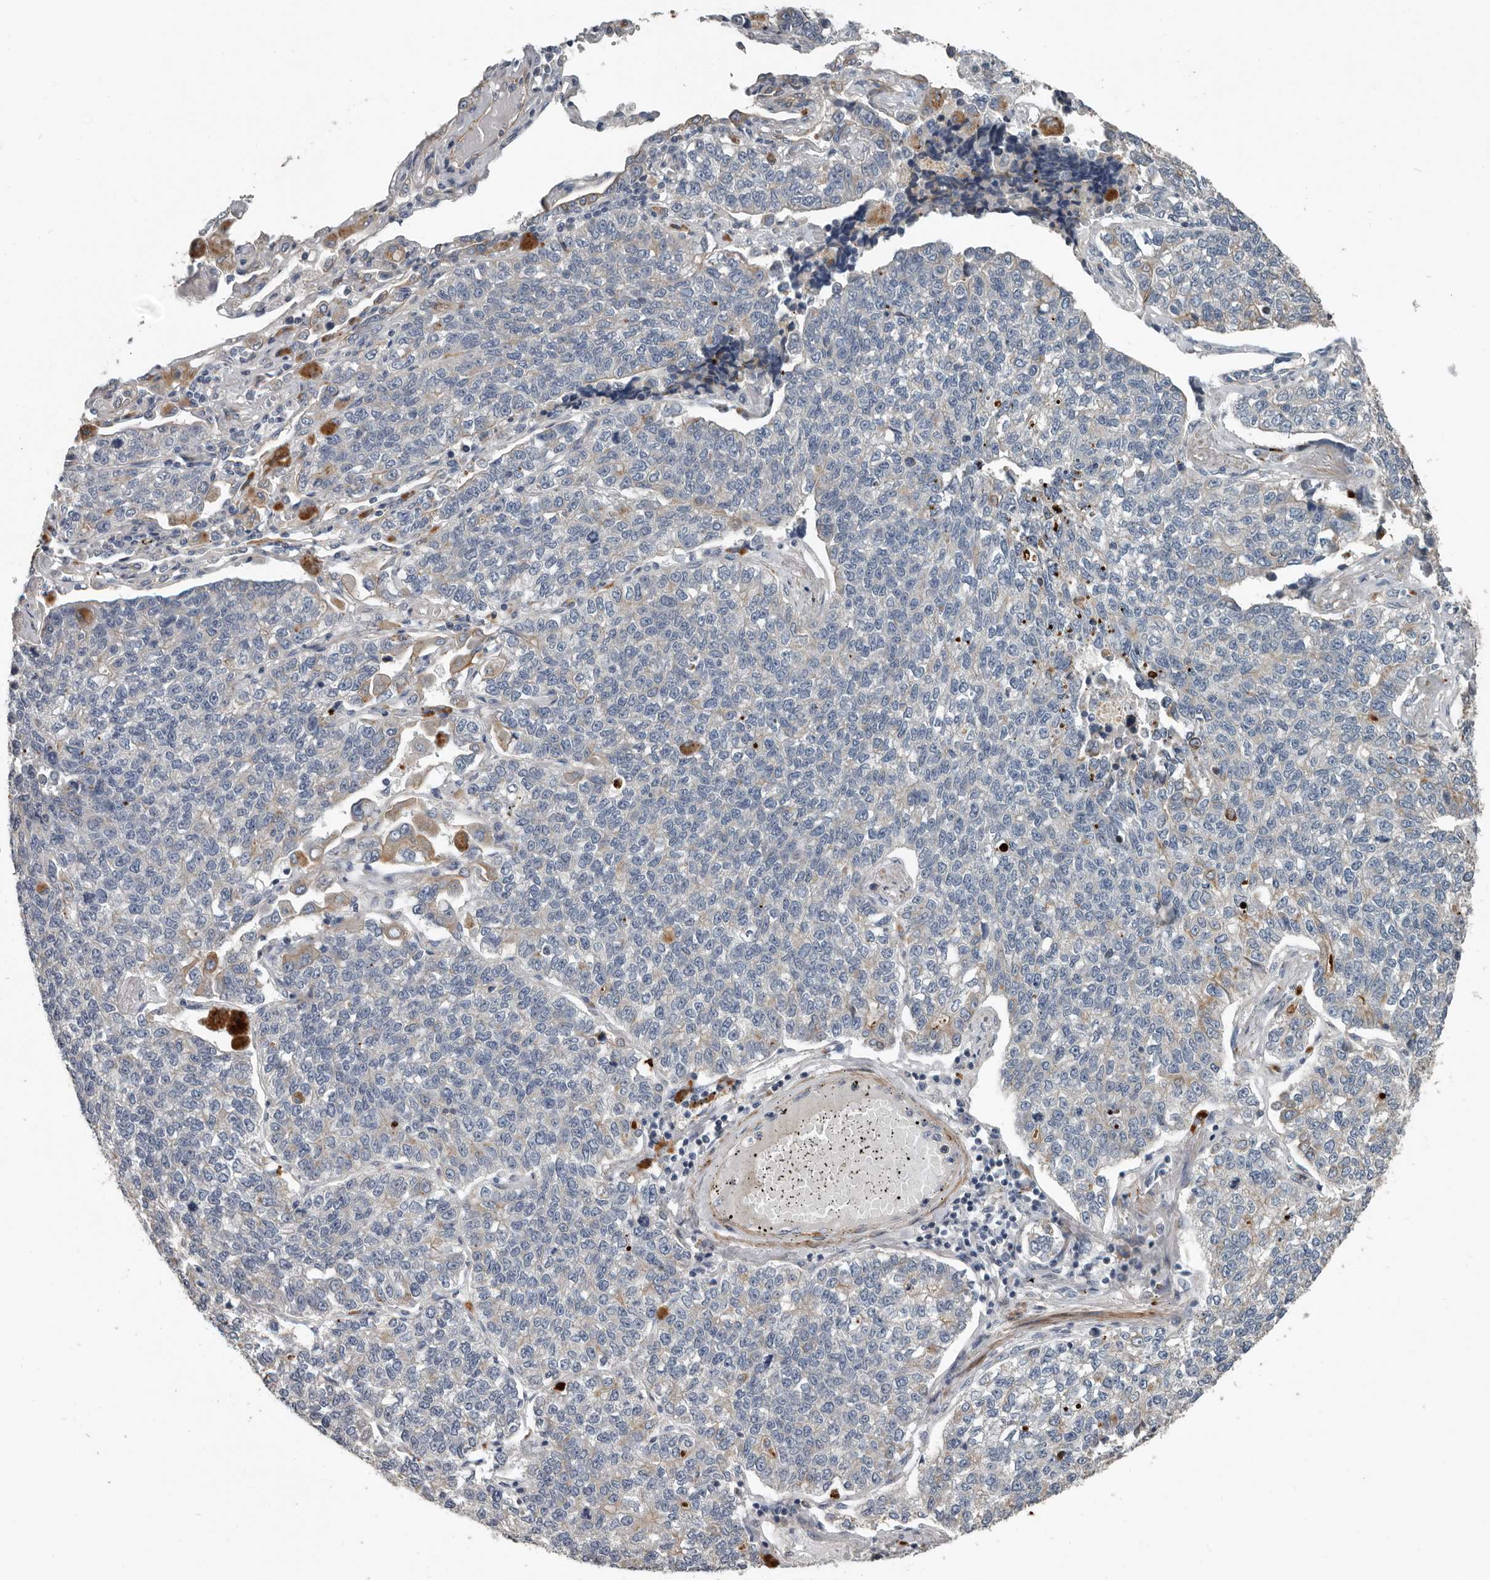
{"staining": {"intensity": "weak", "quantity": "<25%", "location": "cytoplasmic/membranous"}, "tissue": "lung cancer", "cell_type": "Tumor cells", "image_type": "cancer", "snomed": [{"axis": "morphology", "description": "Adenocarcinoma, NOS"}, {"axis": "topography", "description": "Lung"}], "caption": "Immunohistochemistry histopathology image of lung cancer stained for a protein (brown), which shows no staining in tumor cells.", "gene": "DPY19L4", "patient": {"sex": "male", "age": 49}}